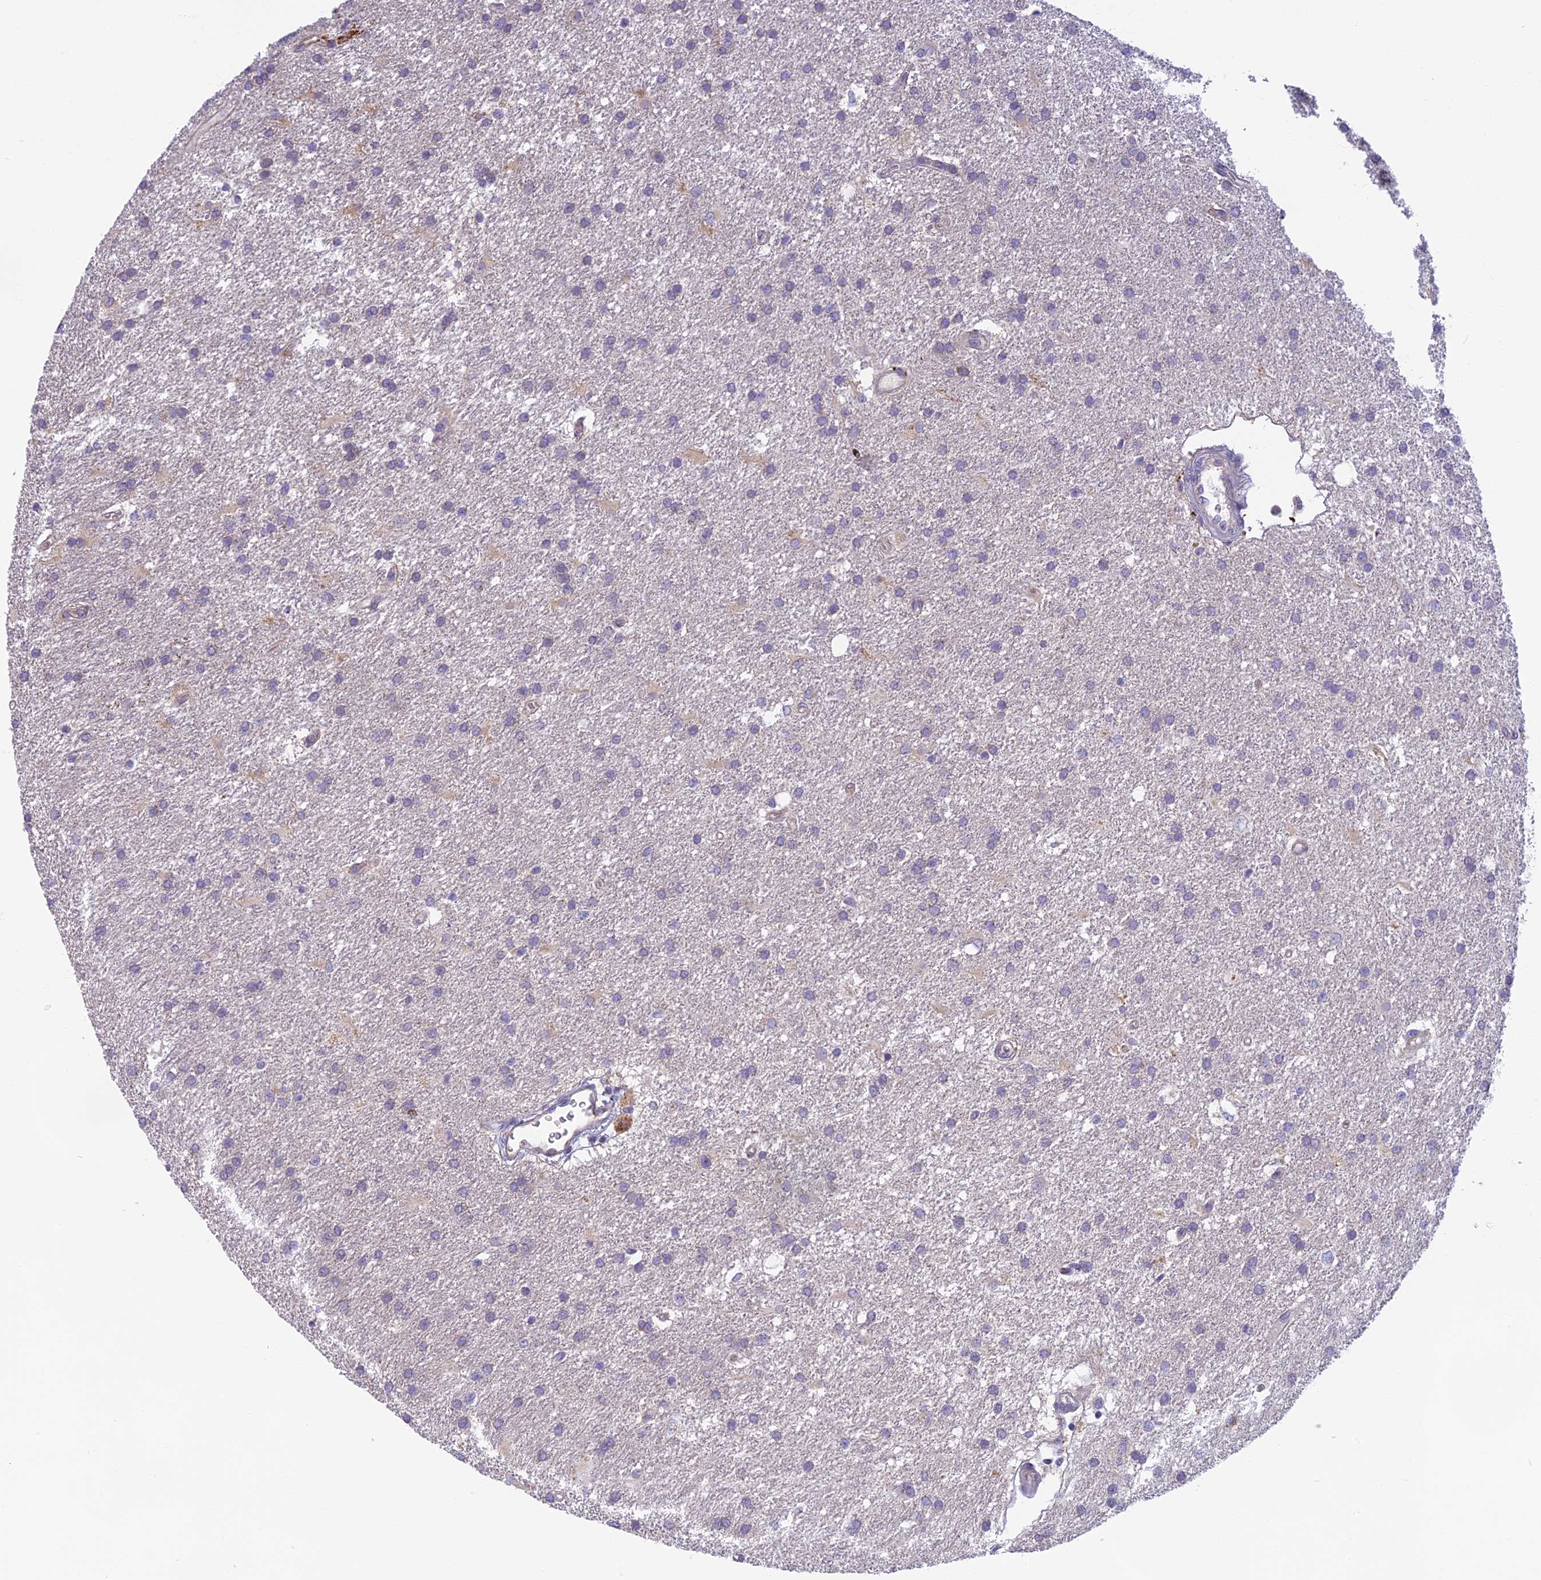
{"staining": {"intensity": "weak", "quantity": "<25%", "location": "cytoplasmic/membranous"}, "tissue": "glioma", "cell_type": "Tumor cells", "image_type": "cancer", "snomed": [{"axis": "morphology", "description": "Glioma, malignant, Low grade"}, {"axis": "topography", "description": "Brain"}], "caption": "This is an IHC photomicrograph of human glioma. There is no expression in tumor cells.", "gene": "SEMA7A", "patient": {"sex": "male", "age": 66}}